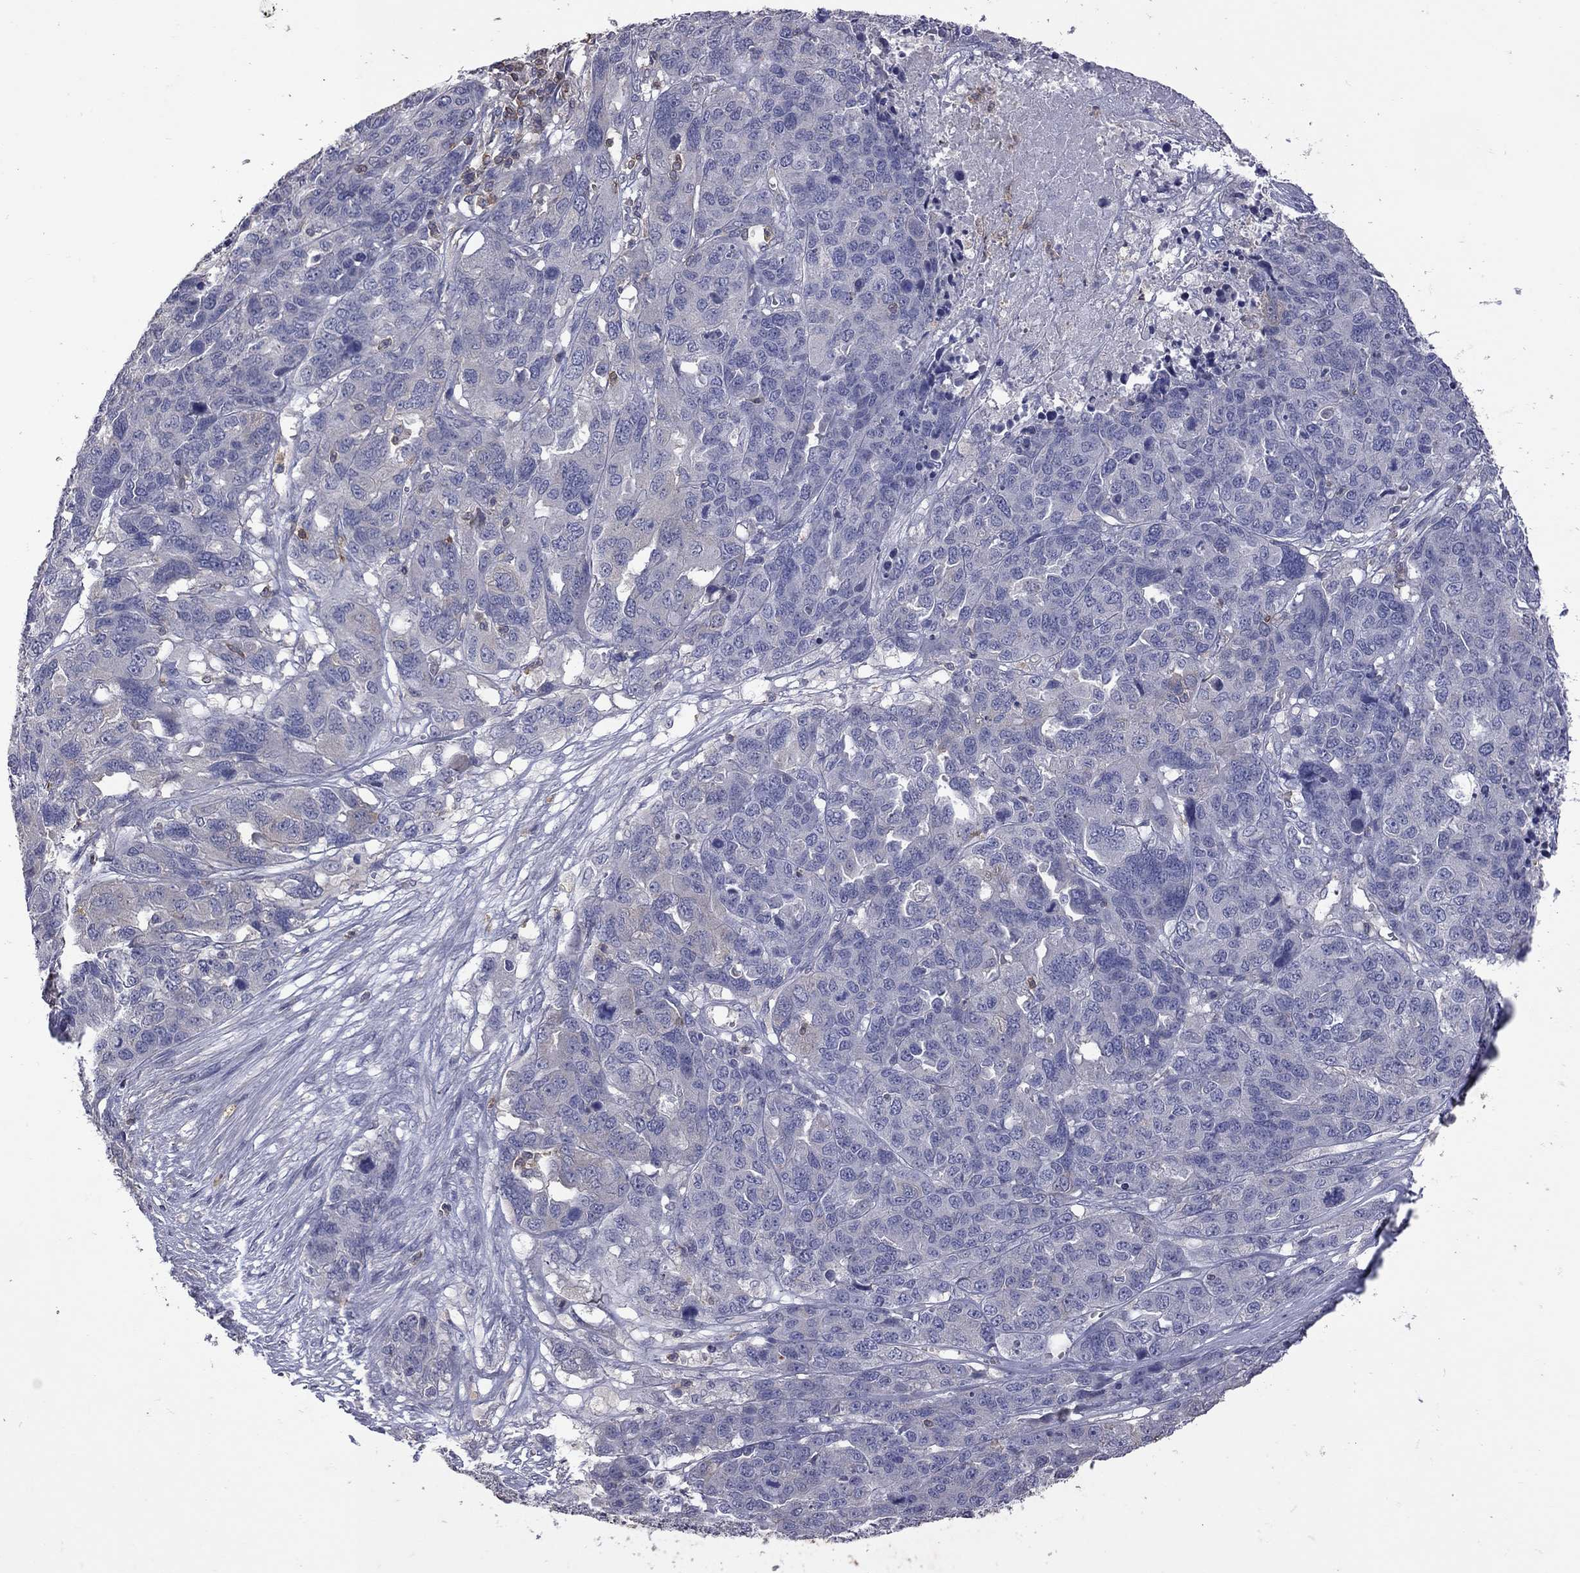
{"staining": {"intensity": "negative", "quantity": "none", "location": "none"}, "tissue": "ovarian cancer", "cell_type": "Tumor cells", "image_type": "cancer", "snomed": [{"axis": "morphology", "description": "Cystadenocarcinoma, serous, NOS"}, {"axis": "topography", "description": "Ovary"}], "caption": "Human ovarian serous cystadenocarcinoma stained for a protein using immunohistochemistry (IHC) exhibits no staining in tumor cells.", "gene": "IPCEF1", "patient": {"sex": "female", "age": 87}}